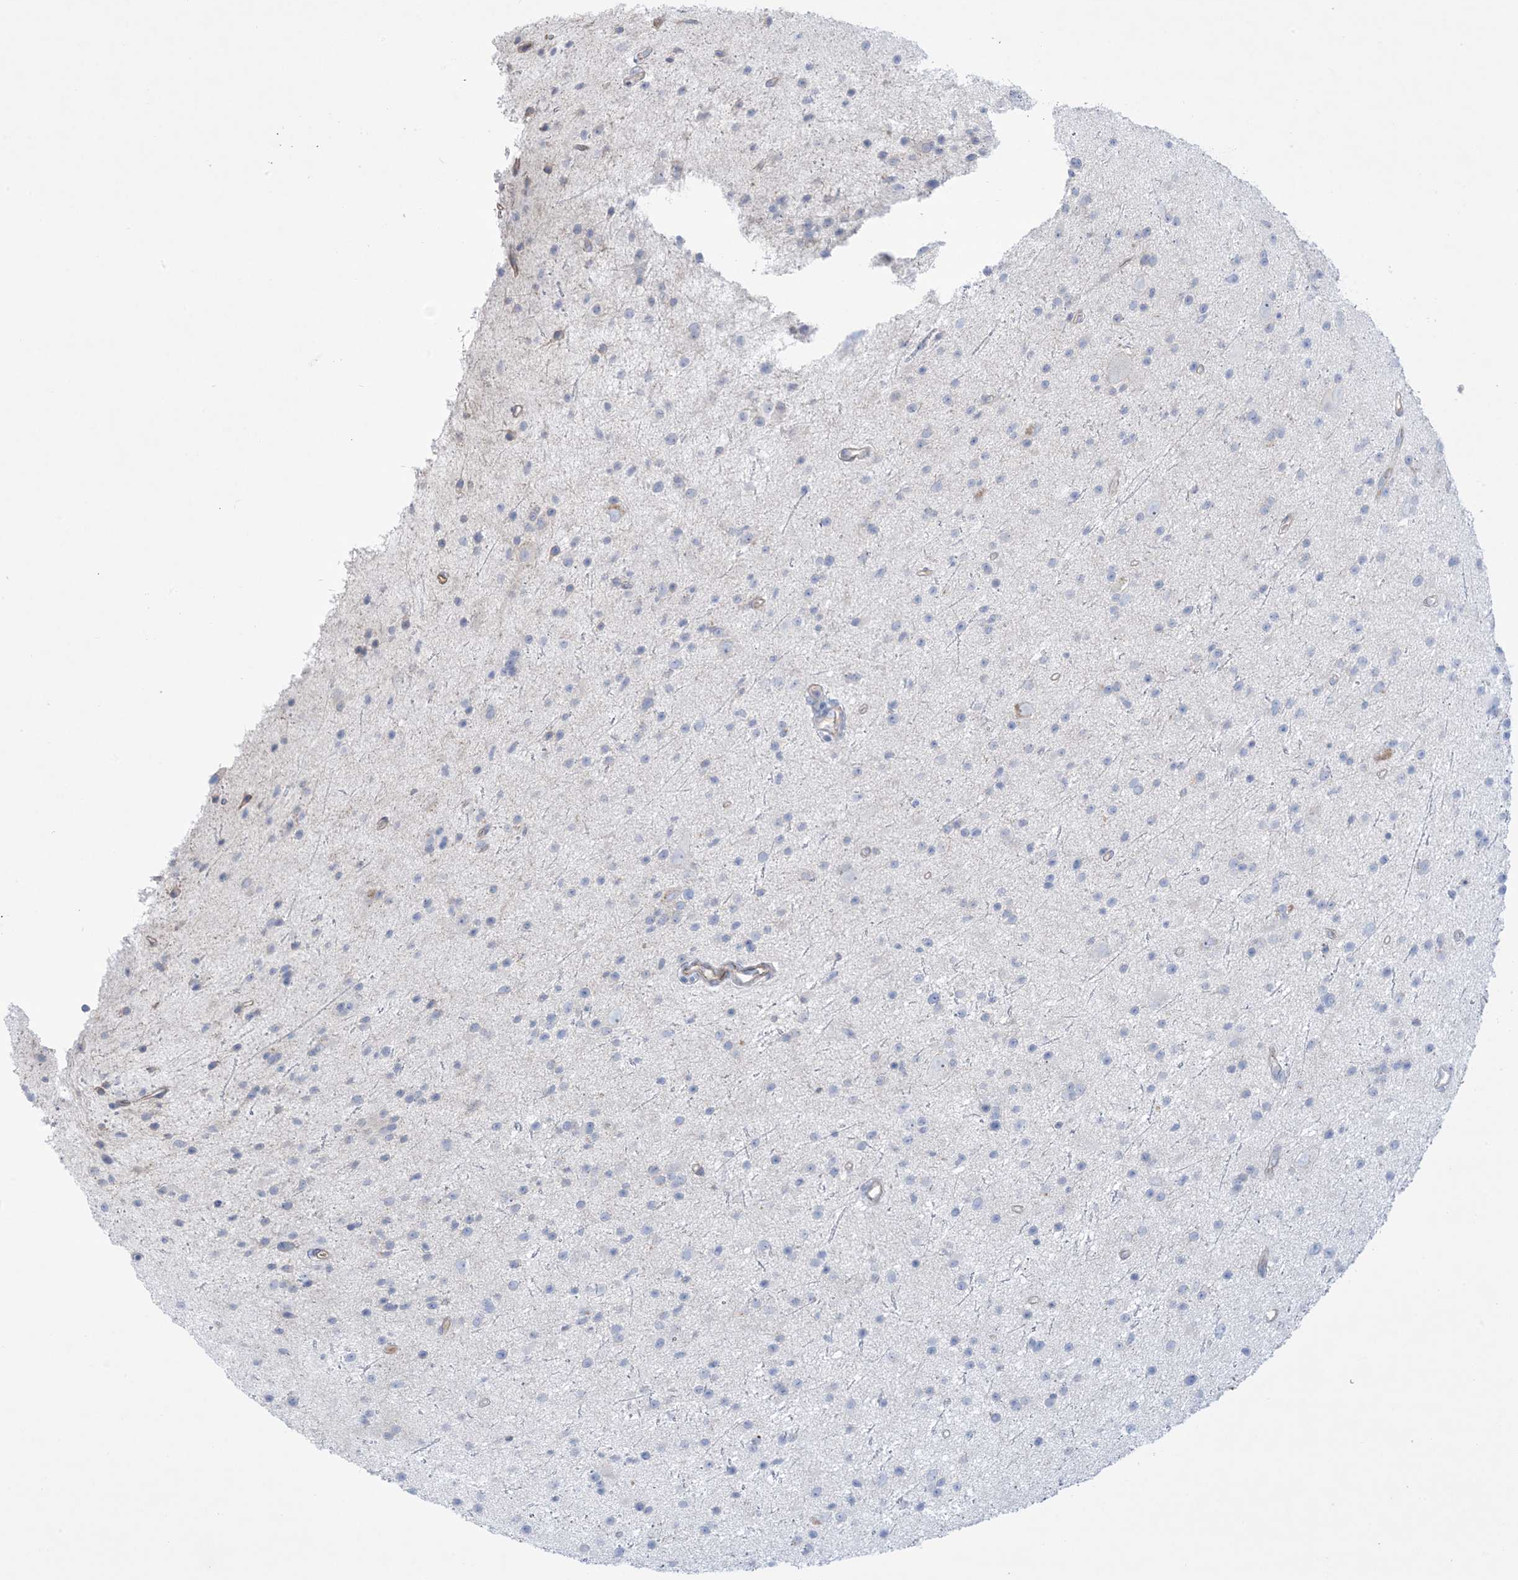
{"staining": {"intensity": "negative", "quantity": "none", "location": "none"}, "tissue": "glioma", "cell_type": "Tumor cells", "image_type": "cancer", "snomed": [{"axis": "morphology", "description": "Glioma, malignant, Low grade"}, {"axis": "topography", "description": "Cerebral cortex"}], "caption": "A high-resolution micrograph shows IHC staining of glioma, which shows no significant positivity in tumor cells.", "gene": "ATP11C", "patient": {"sex": "female", "age": 39}}